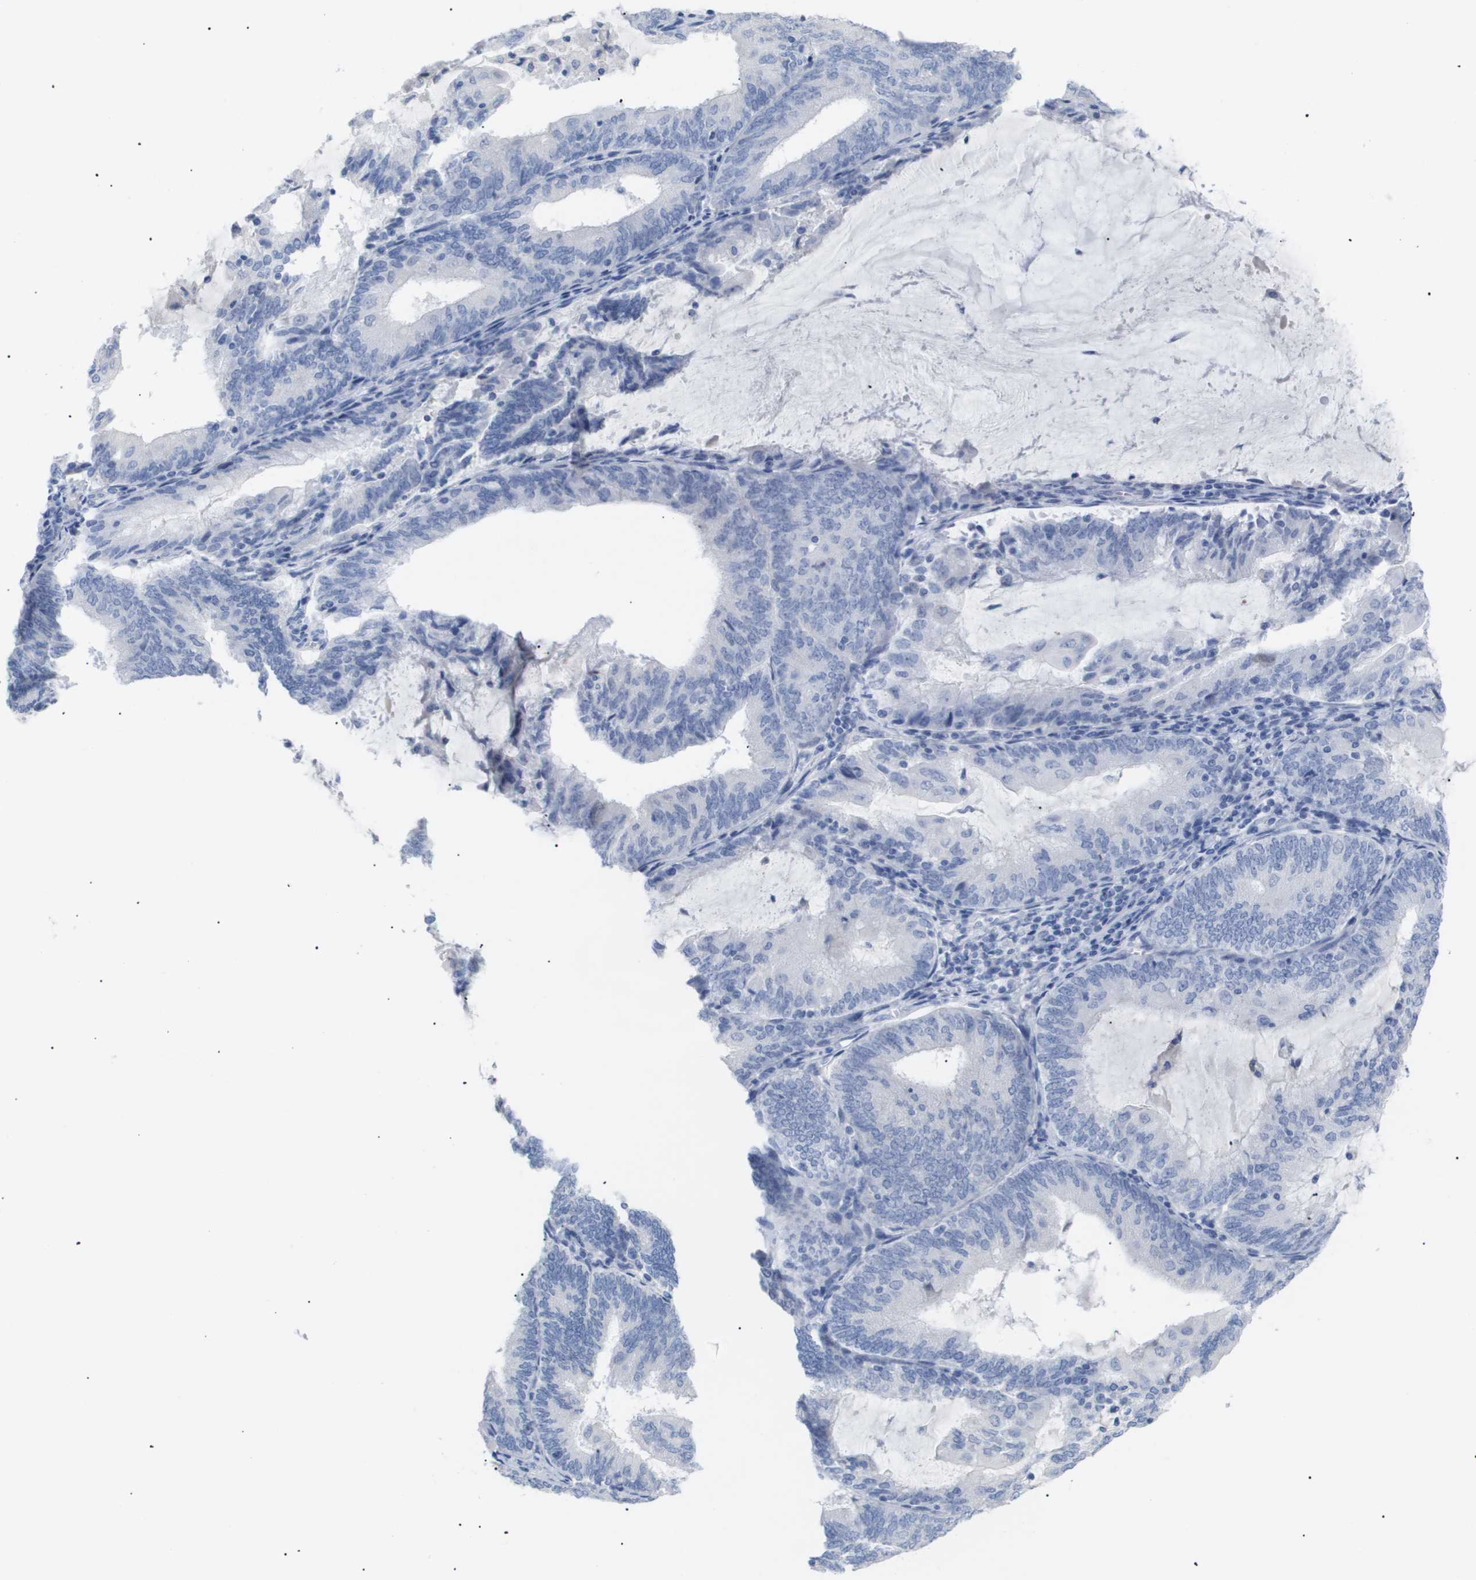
{"staining": {"intensity": "negative", "quantity": "none", "location": "none"}, "tissue": "endometrial cancer", "cell_type": "Tumor cells", "image_type": "cancer", "snomed": [{"axis": "morphology", "description": "Adenocarcinoma, NOS"}, {"axis": "topography", "description": "Endometrium"}], "caption": "Tumor cells are negative for protein expression in human endometrial cancer. (DAB immunohistochemistry (IHC) with hematoxylin counter stain).", "gene": "CAV3", "patient": {"sex": "female", "age": 81}}